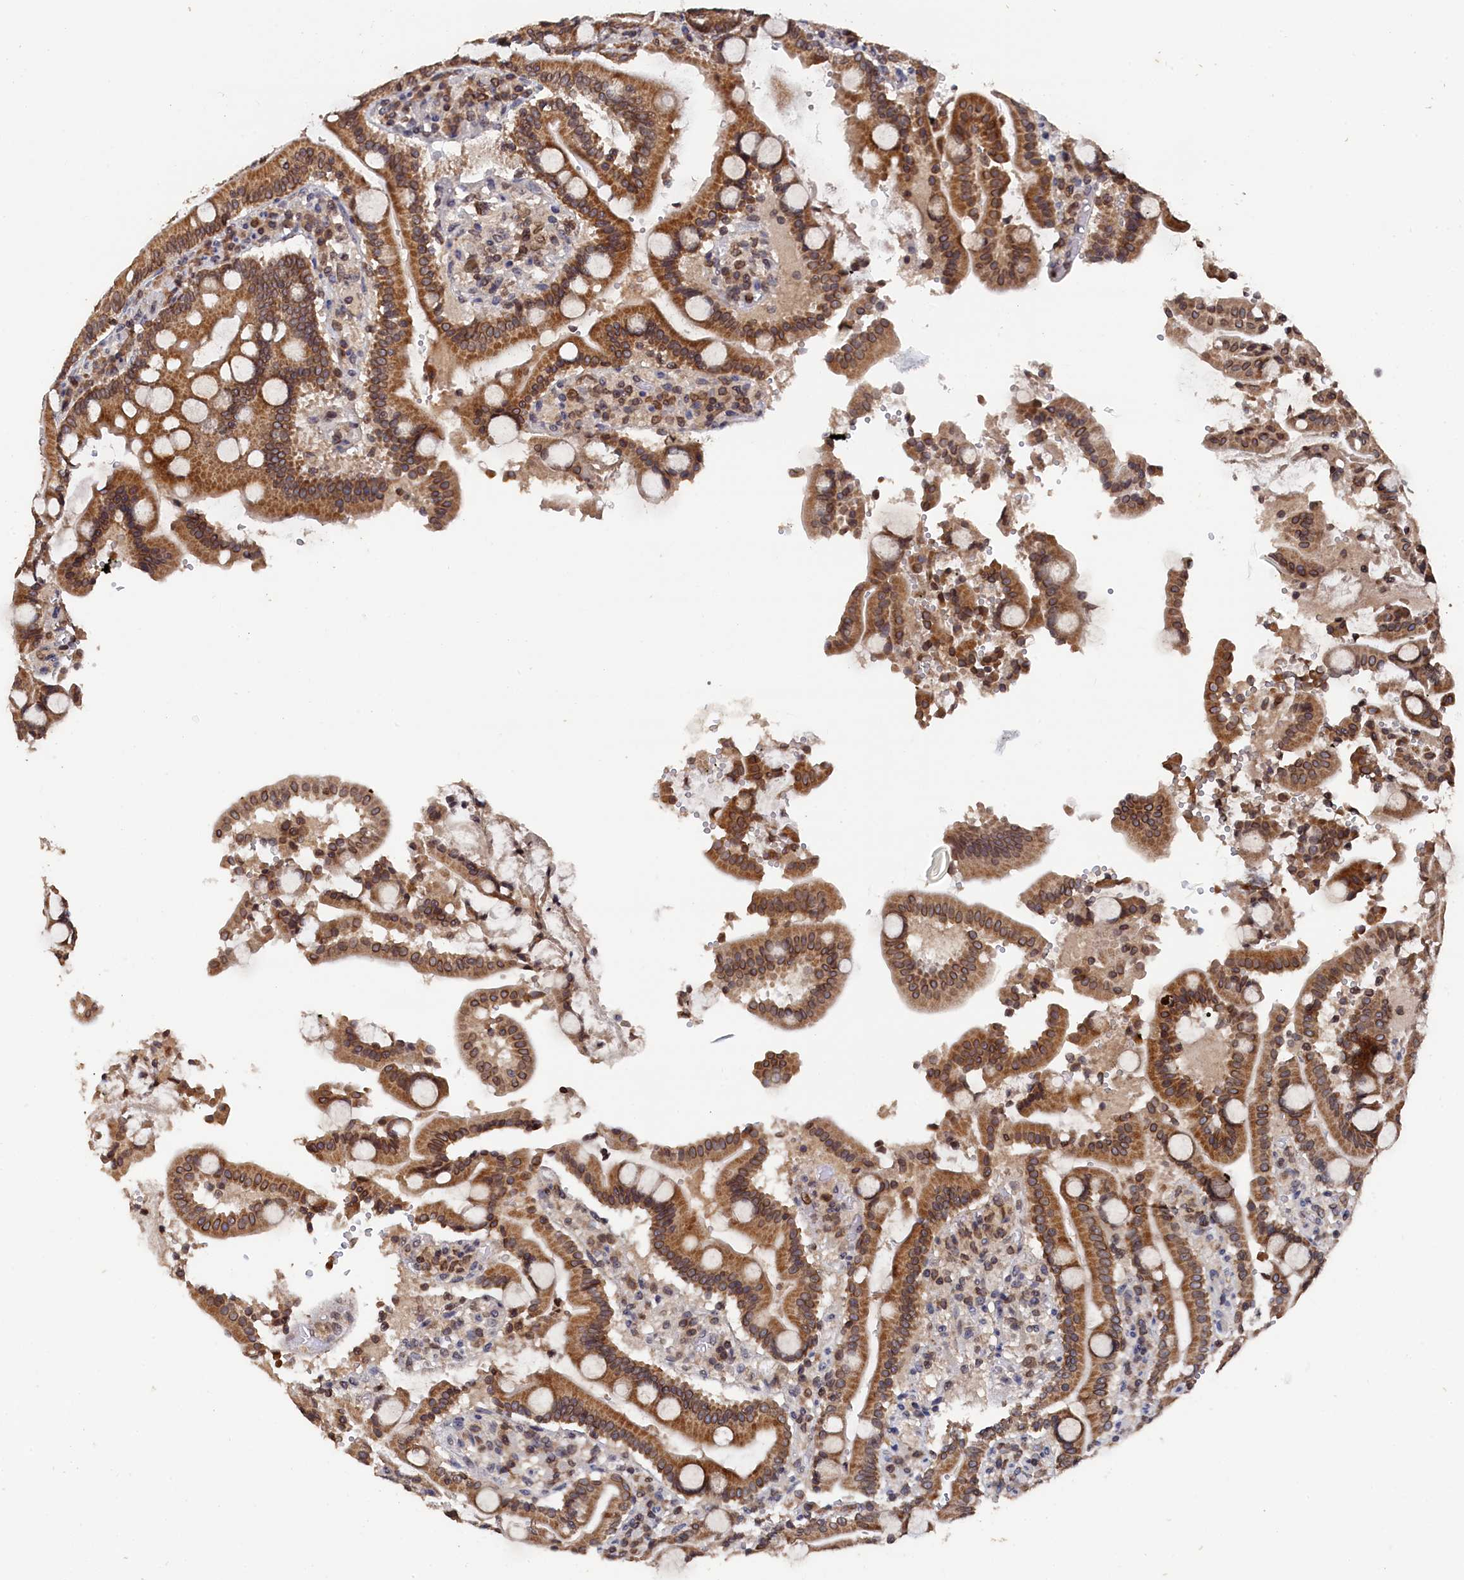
{"staining": {"intensity": "moderate", "quantity": ">75%", "location": "cytoplasmic/membranous,nuclear"}, "tissue": "duodenum", "cell_type": "Glandular cells", "image_type": "normal", "snomed": [{"axis": "morphology", "description": "Normal tissue, NOS"}, {"axis": "topography", "description": "Small intestine, NOS"}], "caption": "Immunohistochemical staining of normal human duodenum displays moderate cytoplasmic/membranous,nuclear protein staining in about >75% of glandular cells.", "gene": "ANKEF1", "patient": {"sex": "female", "age": 71}}